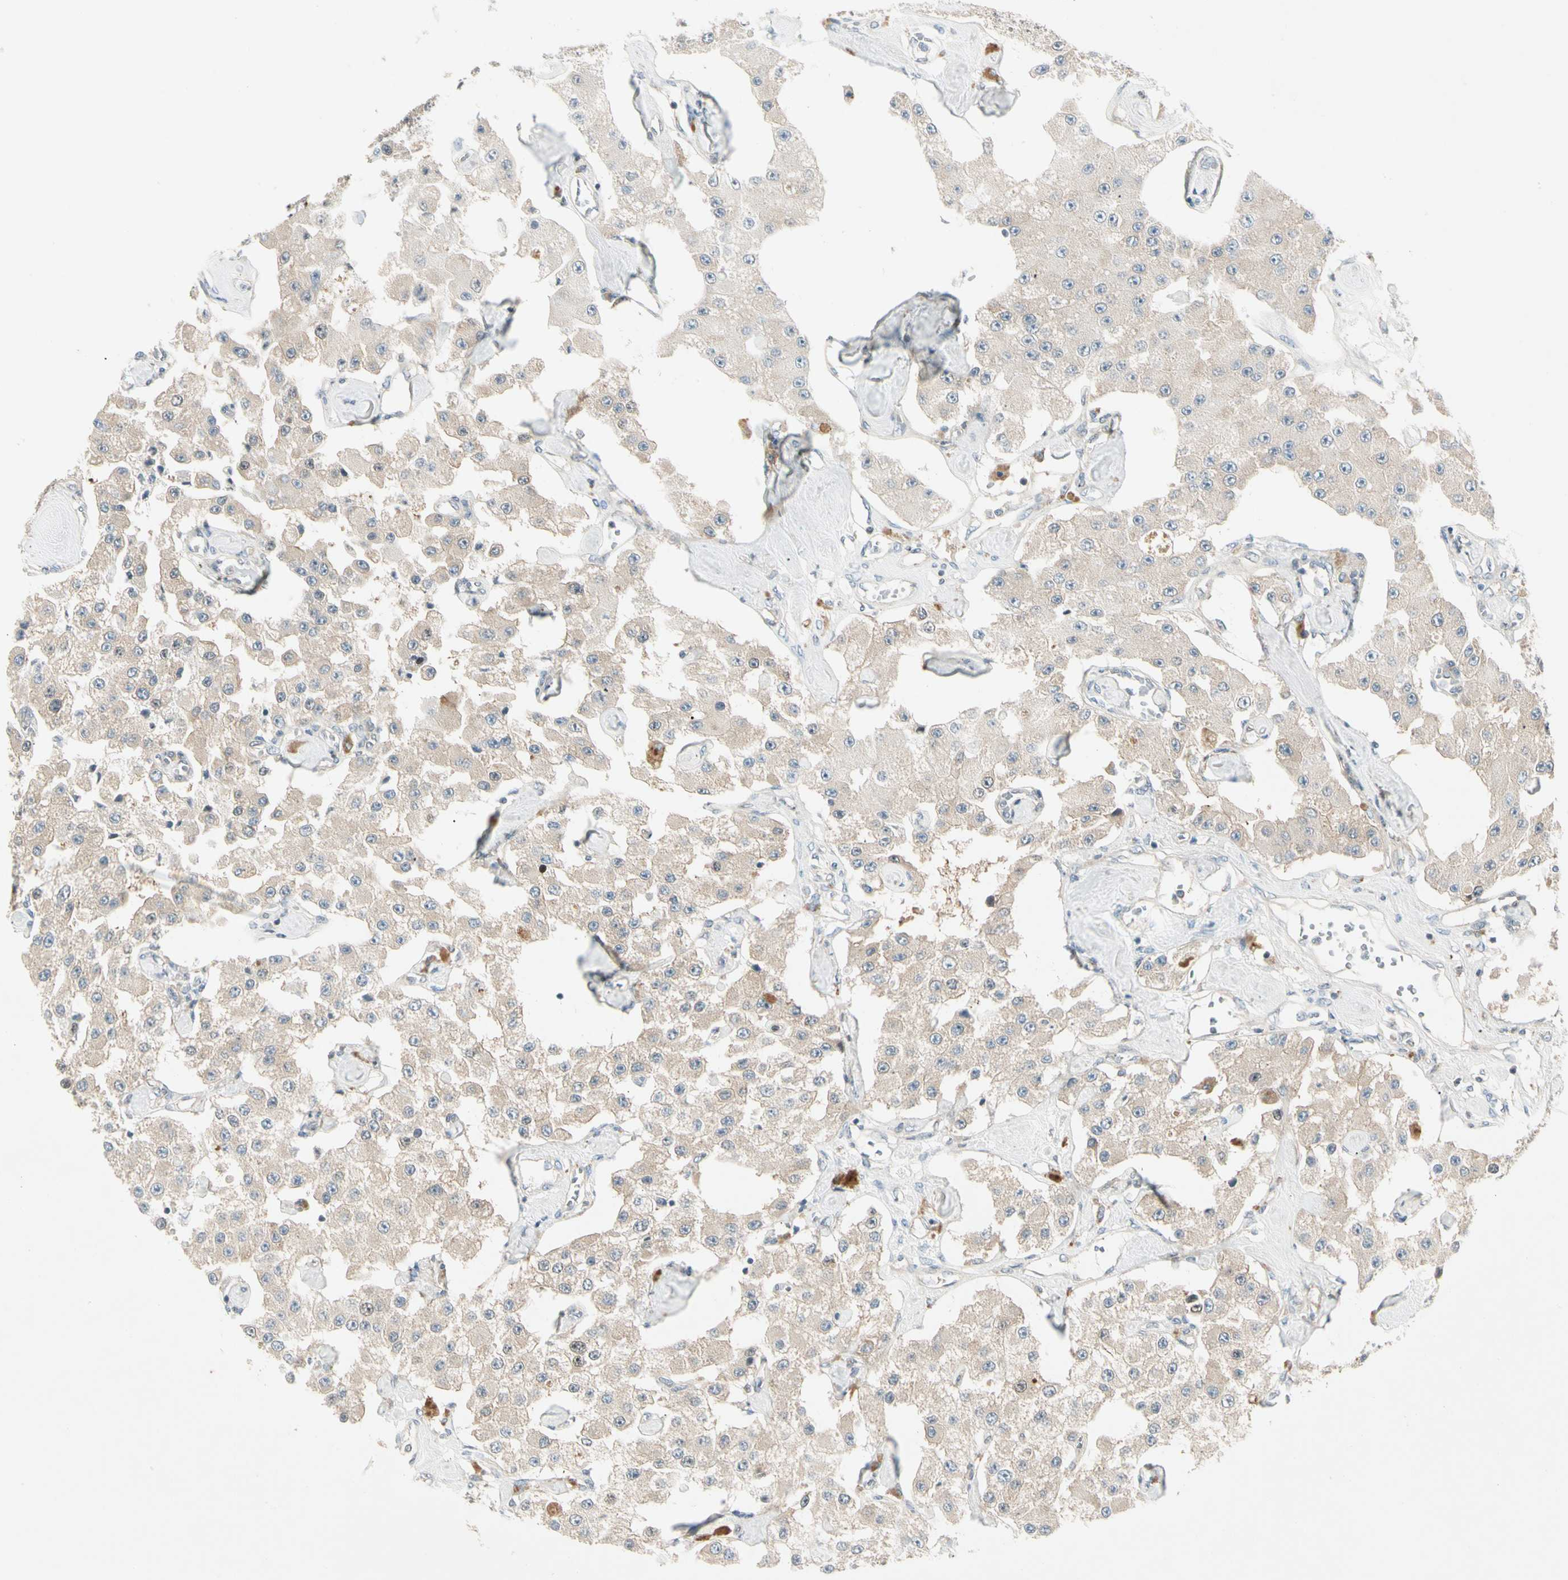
{"staining": {"intensity": "weak", "quantity": ">75%", "location": "cytoplasmic/membranous"}, "tissue": "carcinoid", "cell_type": "Tumor cells", "image_type": "cancer", "snomed": [{"axis": "morphology", "description": "Carcinoid, malignant, NOS"}, {"axis": "topography", "description": "Pancreas"}], "caption": "Carcinoid was stained to show a protein in brown. There is low levels of weak cytoplasmic/membranous staining in about >75% of tumor cells. The protein is shown in brown color, while the nuclei are stained blue.", "gene": "IL1R1", "patient": {"sex": "male", "age": 41}}